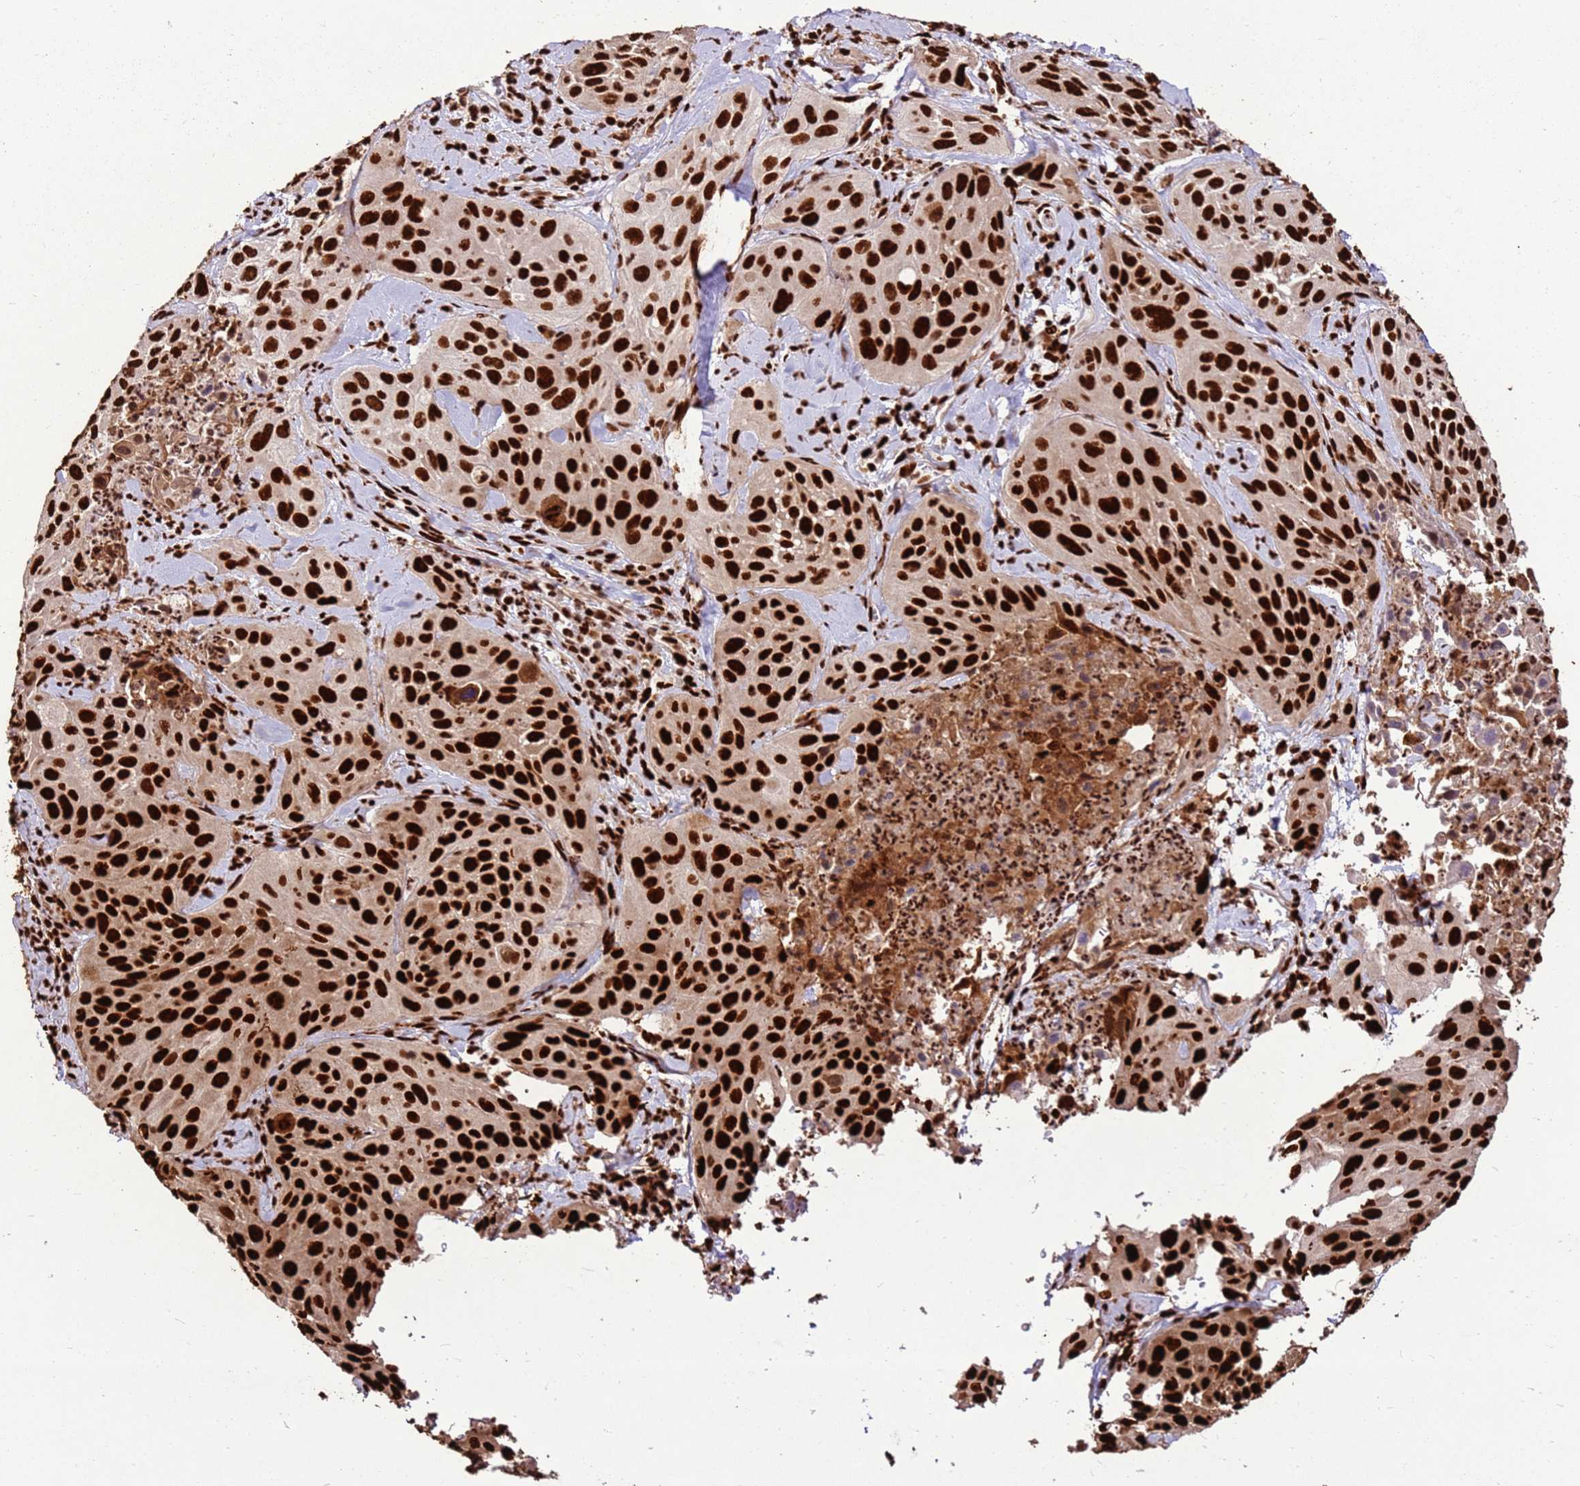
{"staining": {"intensity": "strong", "quantity": ">75%", "location": "nuclear"}, "tissue": "cervical cancer", "cell_type": "Tumor cells", "image_type": "cancer", "snomed": [{"axis": "morphology", "description": "Squamous cell carcinoma, NOS"}, {"axis": "topography", "description": "Cervix"}], "caption": "DAB immunohistochemical staining of cervical cancer shows strong nuclear protein positivity in about >75% of tumor cells. (DAB (3,3'-diaminobenzidine) IHC, brown staining for protein, blue staining for nuclei).", "gene": "HNRNPAB", "patient": {"sex": "female", "age": 42}}